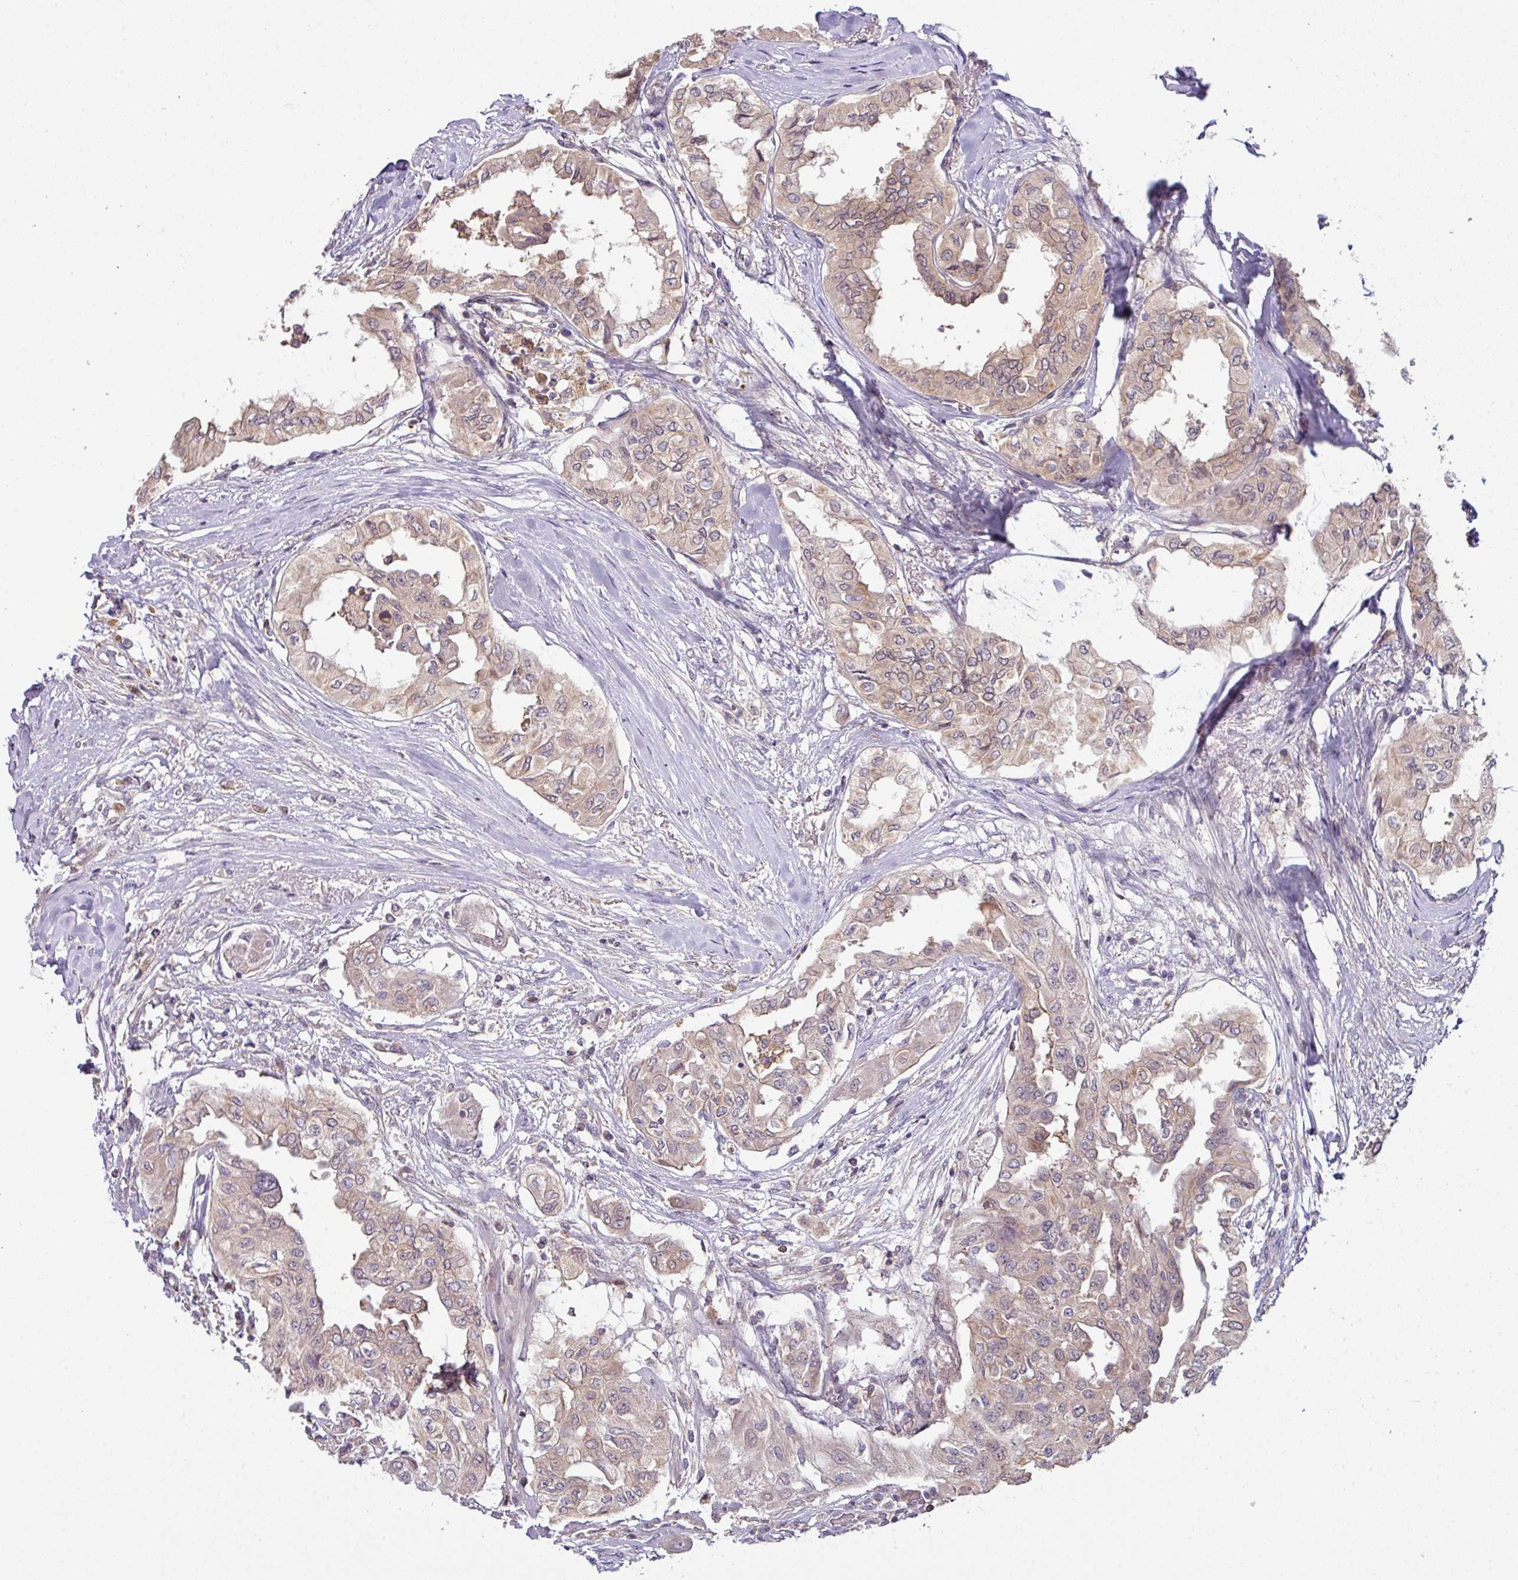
{"staining": {"intensity": "weak", "quantity": "25%-75%", "location": "cytoplasmic/membranous"}, "tissue": "thyroid cancer", "cell_type": "Tumor cells", "image_type": "cancer", "snomed": [{"axis": "morphology", "description": "Papillary adenocarcinoma, NOS"}, {"axis": "topography", "description": "Thyroid gland"}], "caption": "IHC (DAB) staining of human thyroid papillary adenocarcinoma demonstrates weak cytoplasmic/membranous protein expression in approximately 25%-75% of tumor cells.", "gene": "SLAMF6", "patient": {"sex": "female", "age": 59}}